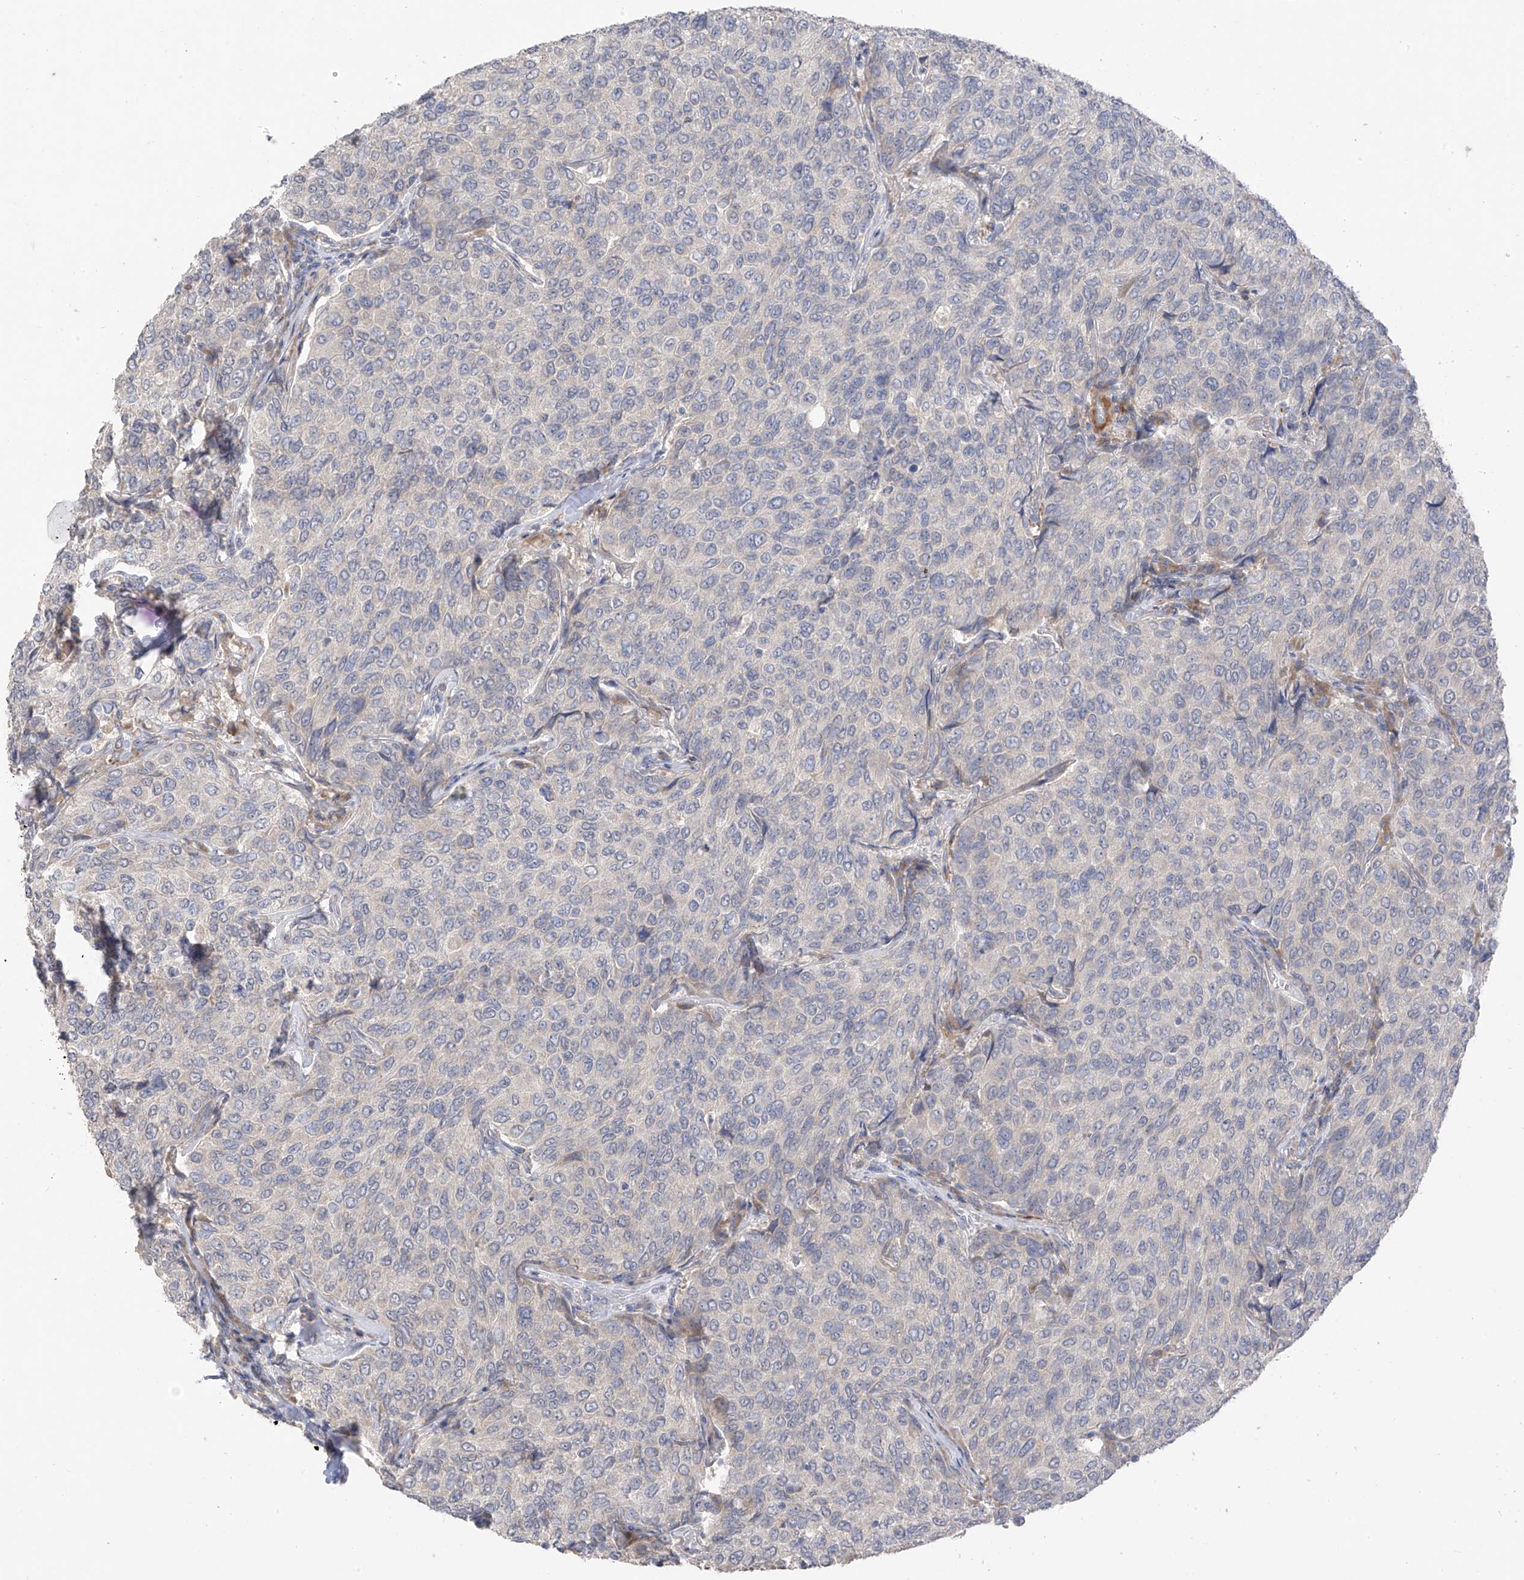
{"staining": {"intensity": "negative", "quantity": "none", "location": "none"}, "tissue": "breast cancer", "cell_type": "Tumor cells", "image_type": "cancer", "snomed": [{"axis": "morphology", "description": "Duct carcinoma"}, {"axis": "topography", "description": "Breast"}], "caption": "This is an immunohistochemistry histopathology image of breast cancer. There is no expression in tumor cells.", "gene": "NALCN", "patient": {"sex": "female", "age": 55}}